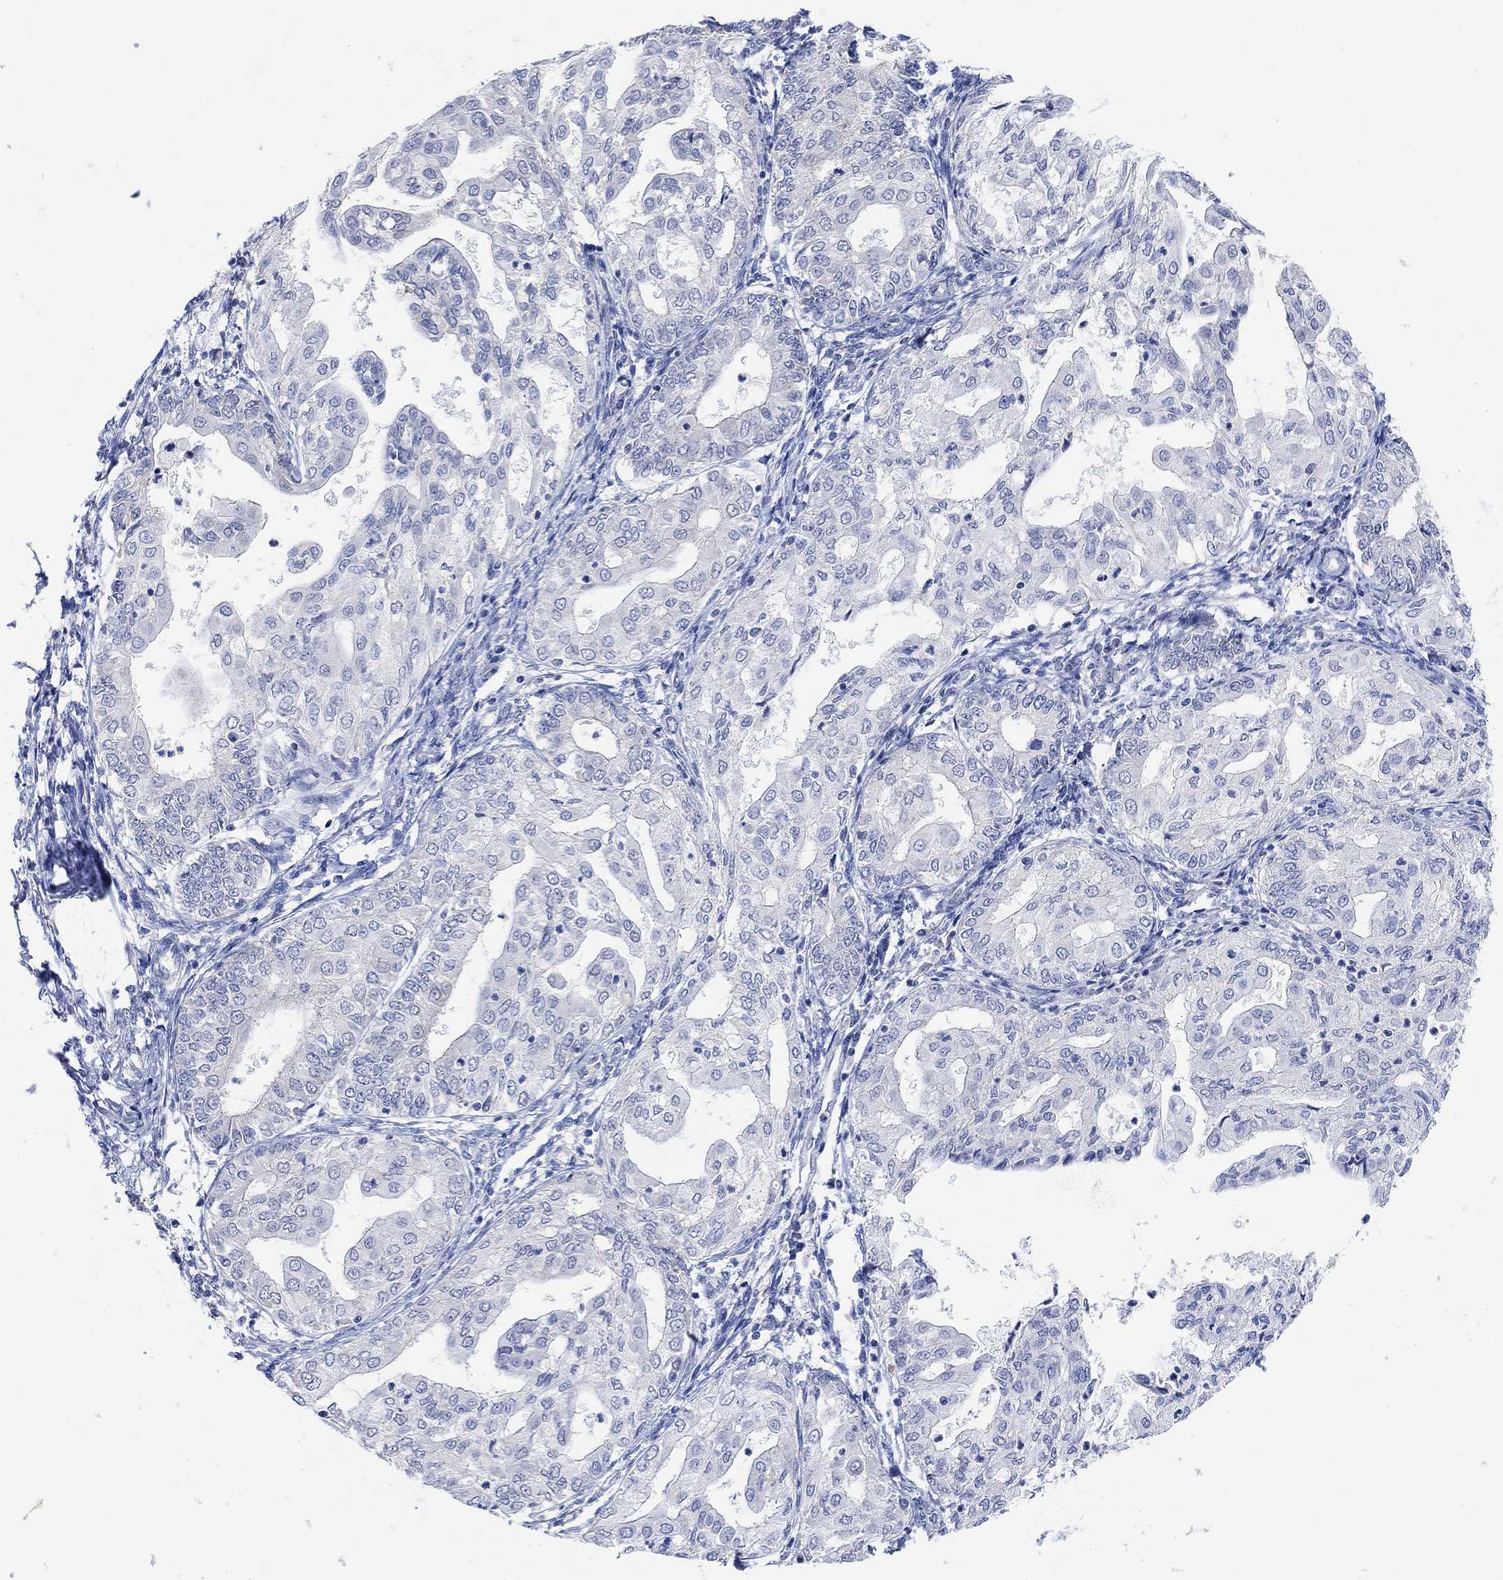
{"staining": {"intensity": "negative", "quantity": "none", "location": "none"}, "tissue": "endometrial cancer", "cell_type": "Tumor cells", "image_type": "cancer", "snomed": [{"axis": "morphology", "description": "Adenocarcinoma, NOS"}, {"axis": "topography", "description": "Endometrium"}], "caption": "Immunohistochemistry histopathology image of human endometrial cancer stained for a protein (brown), which reveals no expression in tumor cells. (Immunohistochemistry, brightfield microscopy, high magnification).", "gene": "RIMS1", "patient": {"sex": "female", "age": 68}}